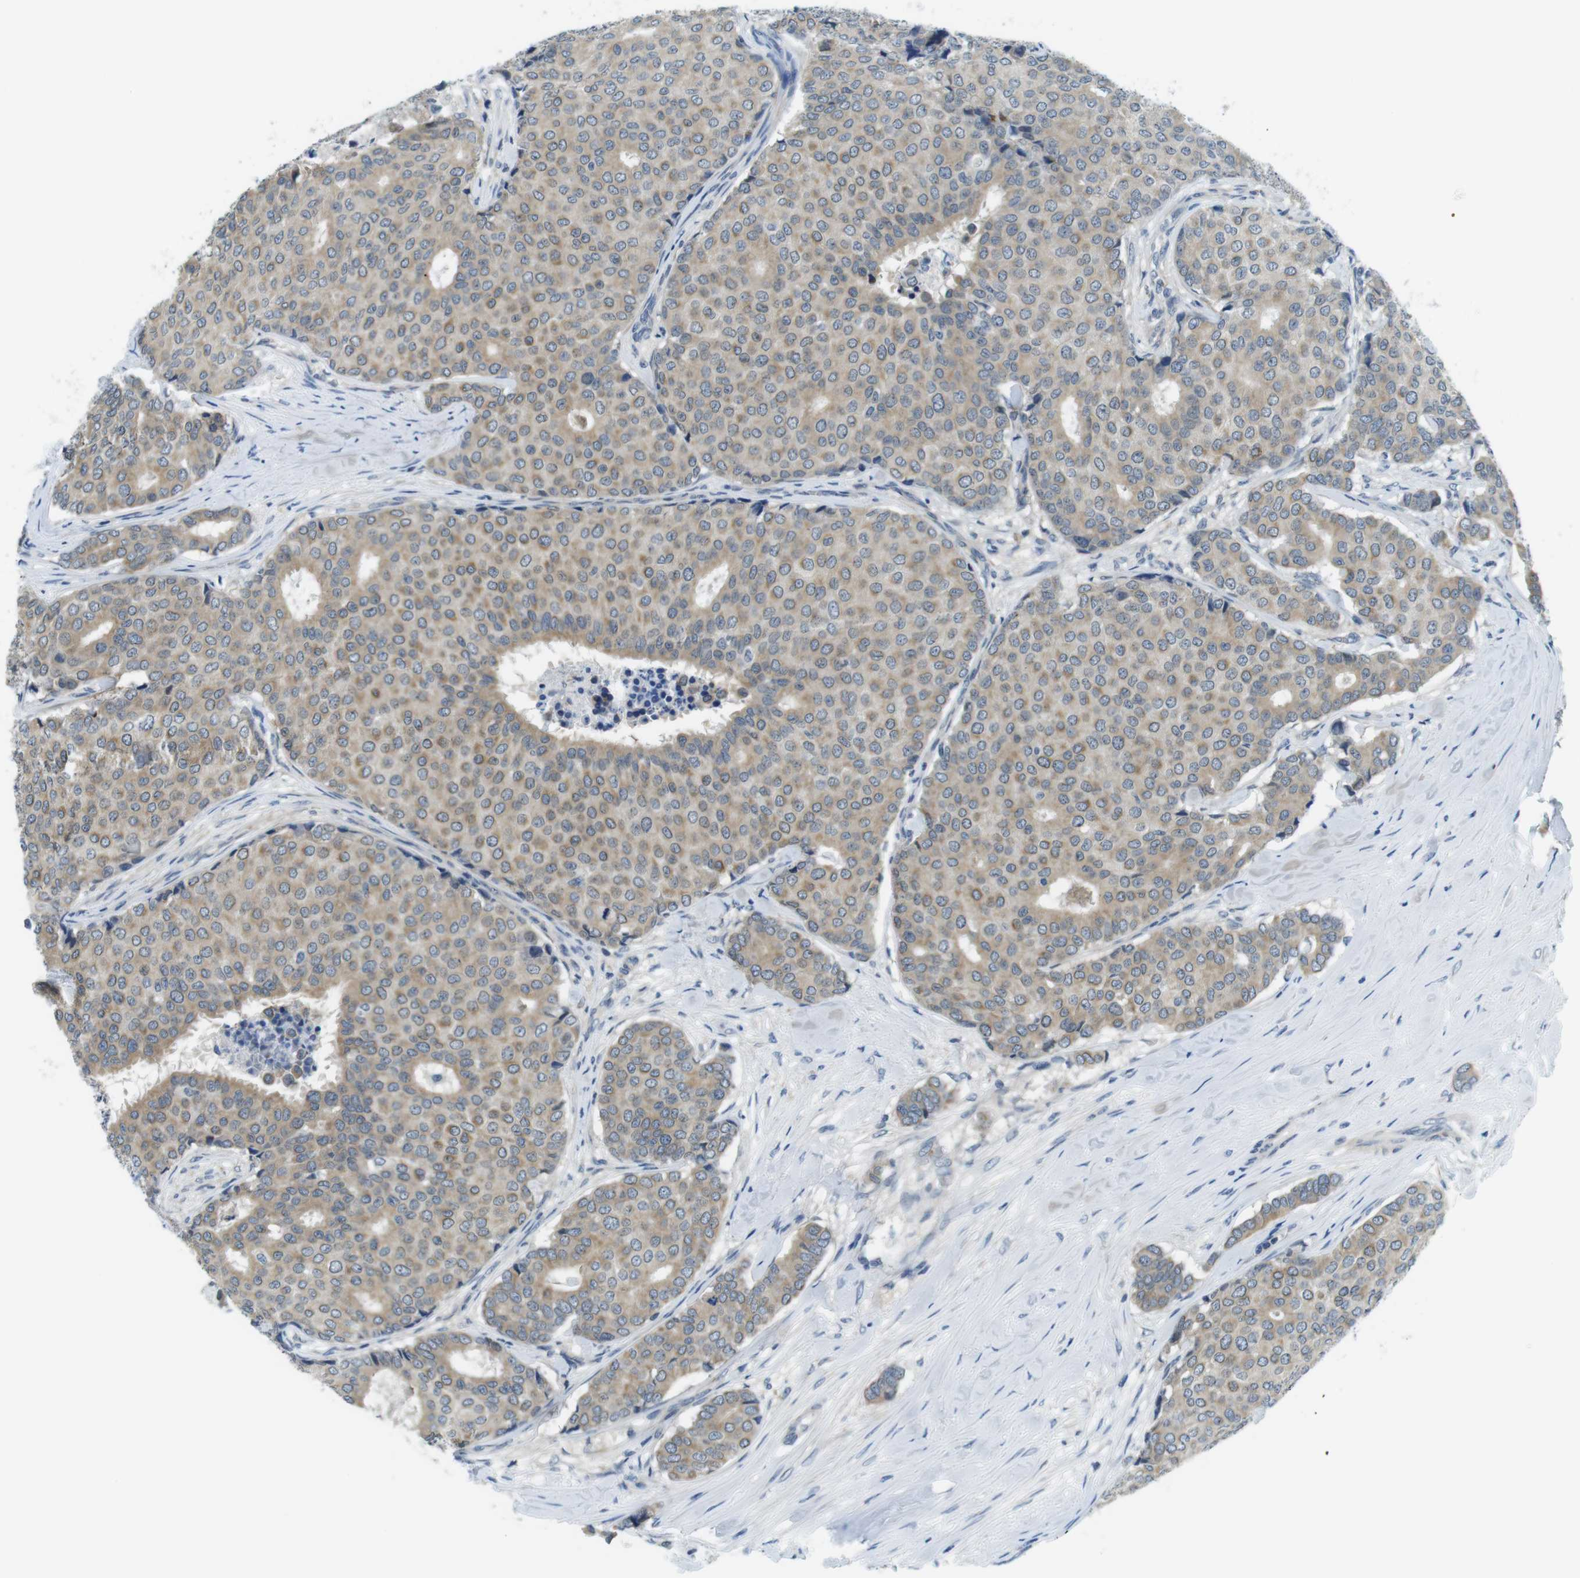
{"staining": {"intensity": "weak", "quantity": ">75%", "location": "cytoplasmic/membranous"}, "tissue": "breast cancer", "cell_type": "Tumor cells", "image_type": "cancer", "snomed": [{"axis": "morphology", "description": "Duct carcinoma"}, {"axis": "topography", "description": "Breast"}], "caption": "A brown stain shows weak cytoplasmic/membranous expression of a protein in intraductal carcinoma (breast) tumor cells.", "gene": "WSCD1", "patient": {"sex": "female", "age": 75}}